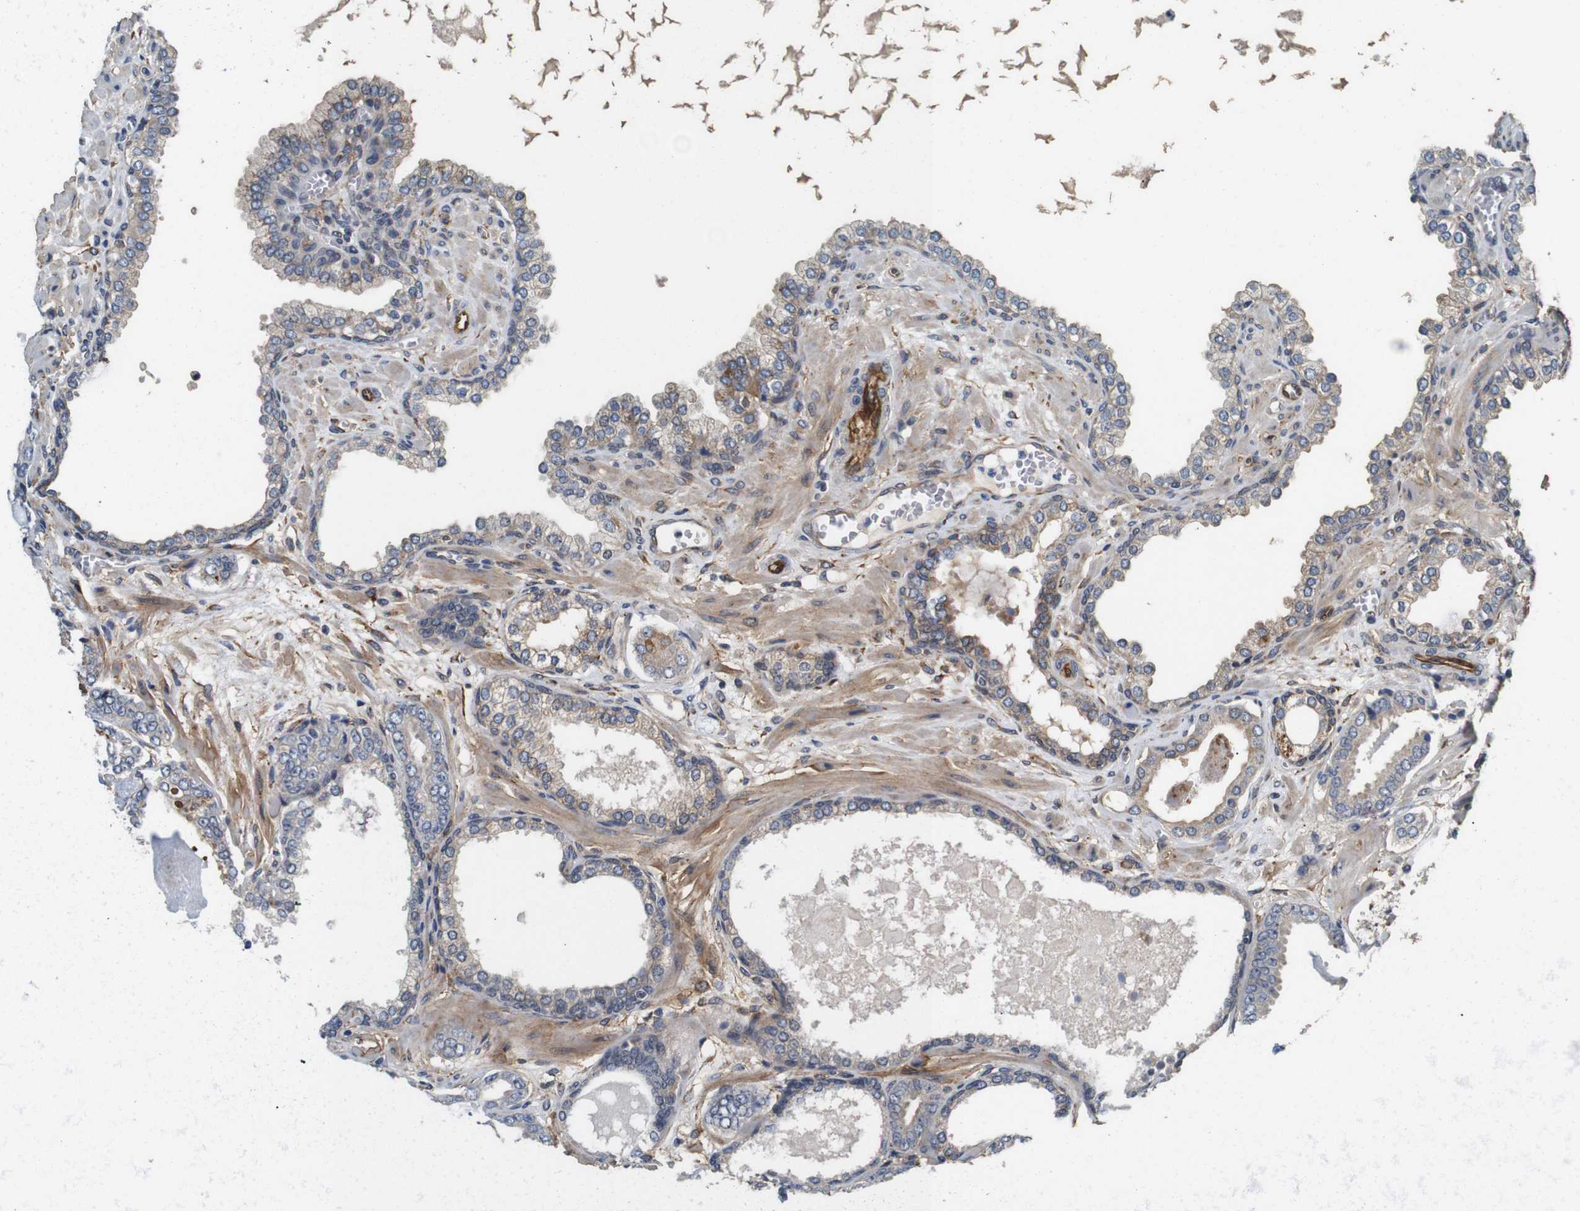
{"staining": {"intensity": "weak", "quantity": "<25%", "location": "cytoplasmic/membranous"}, "tissue": "prostate cancer", "cell_type": "Tumor cells", "image_type": "cancer", "snomed": [{"axis": "morphology", "description": "Adenocarcinoma, Low grade"}, {"axis": "topography", "description": "Prostate"}], "caption": "This micrograph is of prostate cancer (adenocarcinoma (low-grade)) stained with immunohistochemistry (IHC) to label a protein in brown with the nuclei are counter-stained blue. There is no expression in tumor cells.", "gene": "CNPY4", "patient": {"sex": "male", "age": 53}}